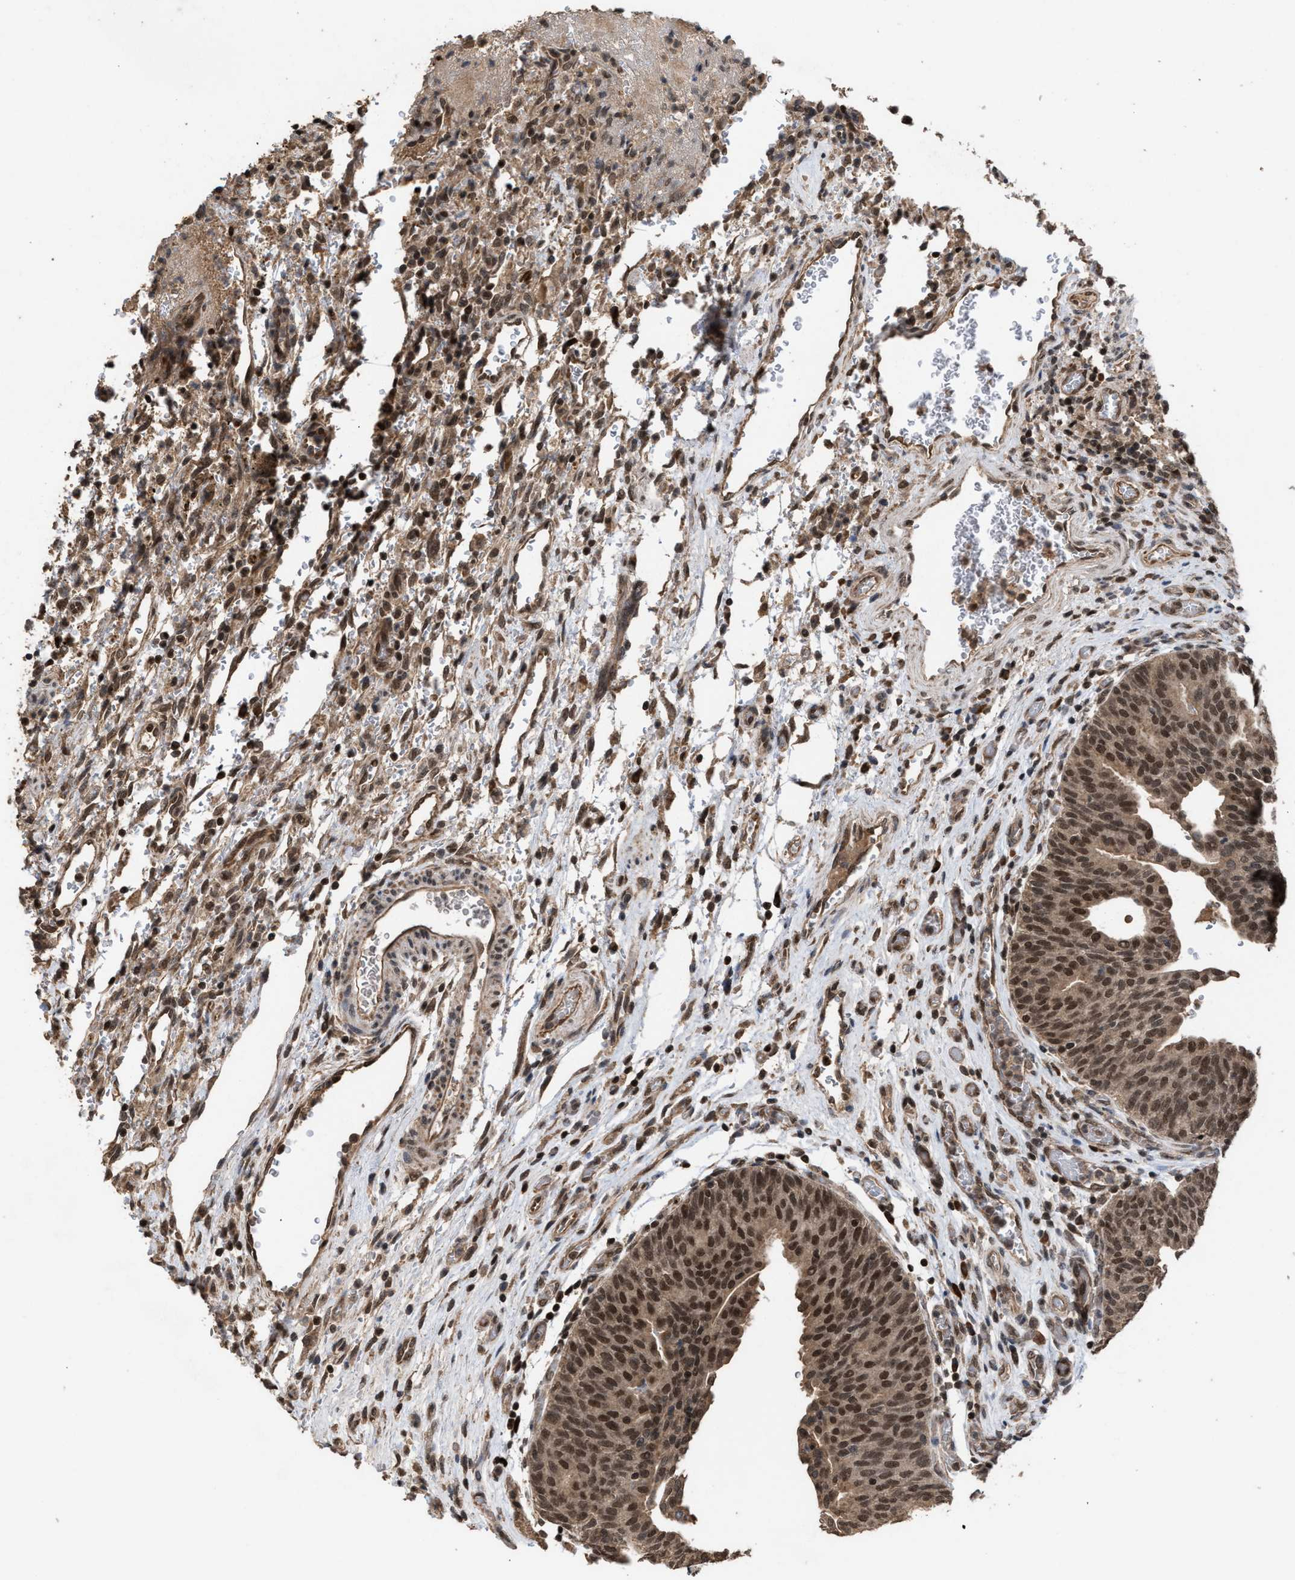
{"staining": {"intensity": "strong", "quantity": ">75%", "location": "cytoplasmic/membranous,nuclear"}, "tissue": "urothelial cancer", "cell_type": "Tumor cells", "image_type": "cancer", "snomed": [{"axis": "morphology", "description": "Urothelial carcinoma, Low grade"}, {"axis": "morphology", "description": "Urothelial carcinoma, High grade"}, {"axis": "topography", "description": "Urinary bladder"}], "caption": "Urothelial carcinoma (low-grade) stained for a protein (brown) exhibits strong cytoplasmic/membranous and nuclear positive positivity in about >75% of tumor cells.", "gene": "C9orf78", "patient": {"sex": "male", "age": 35}}